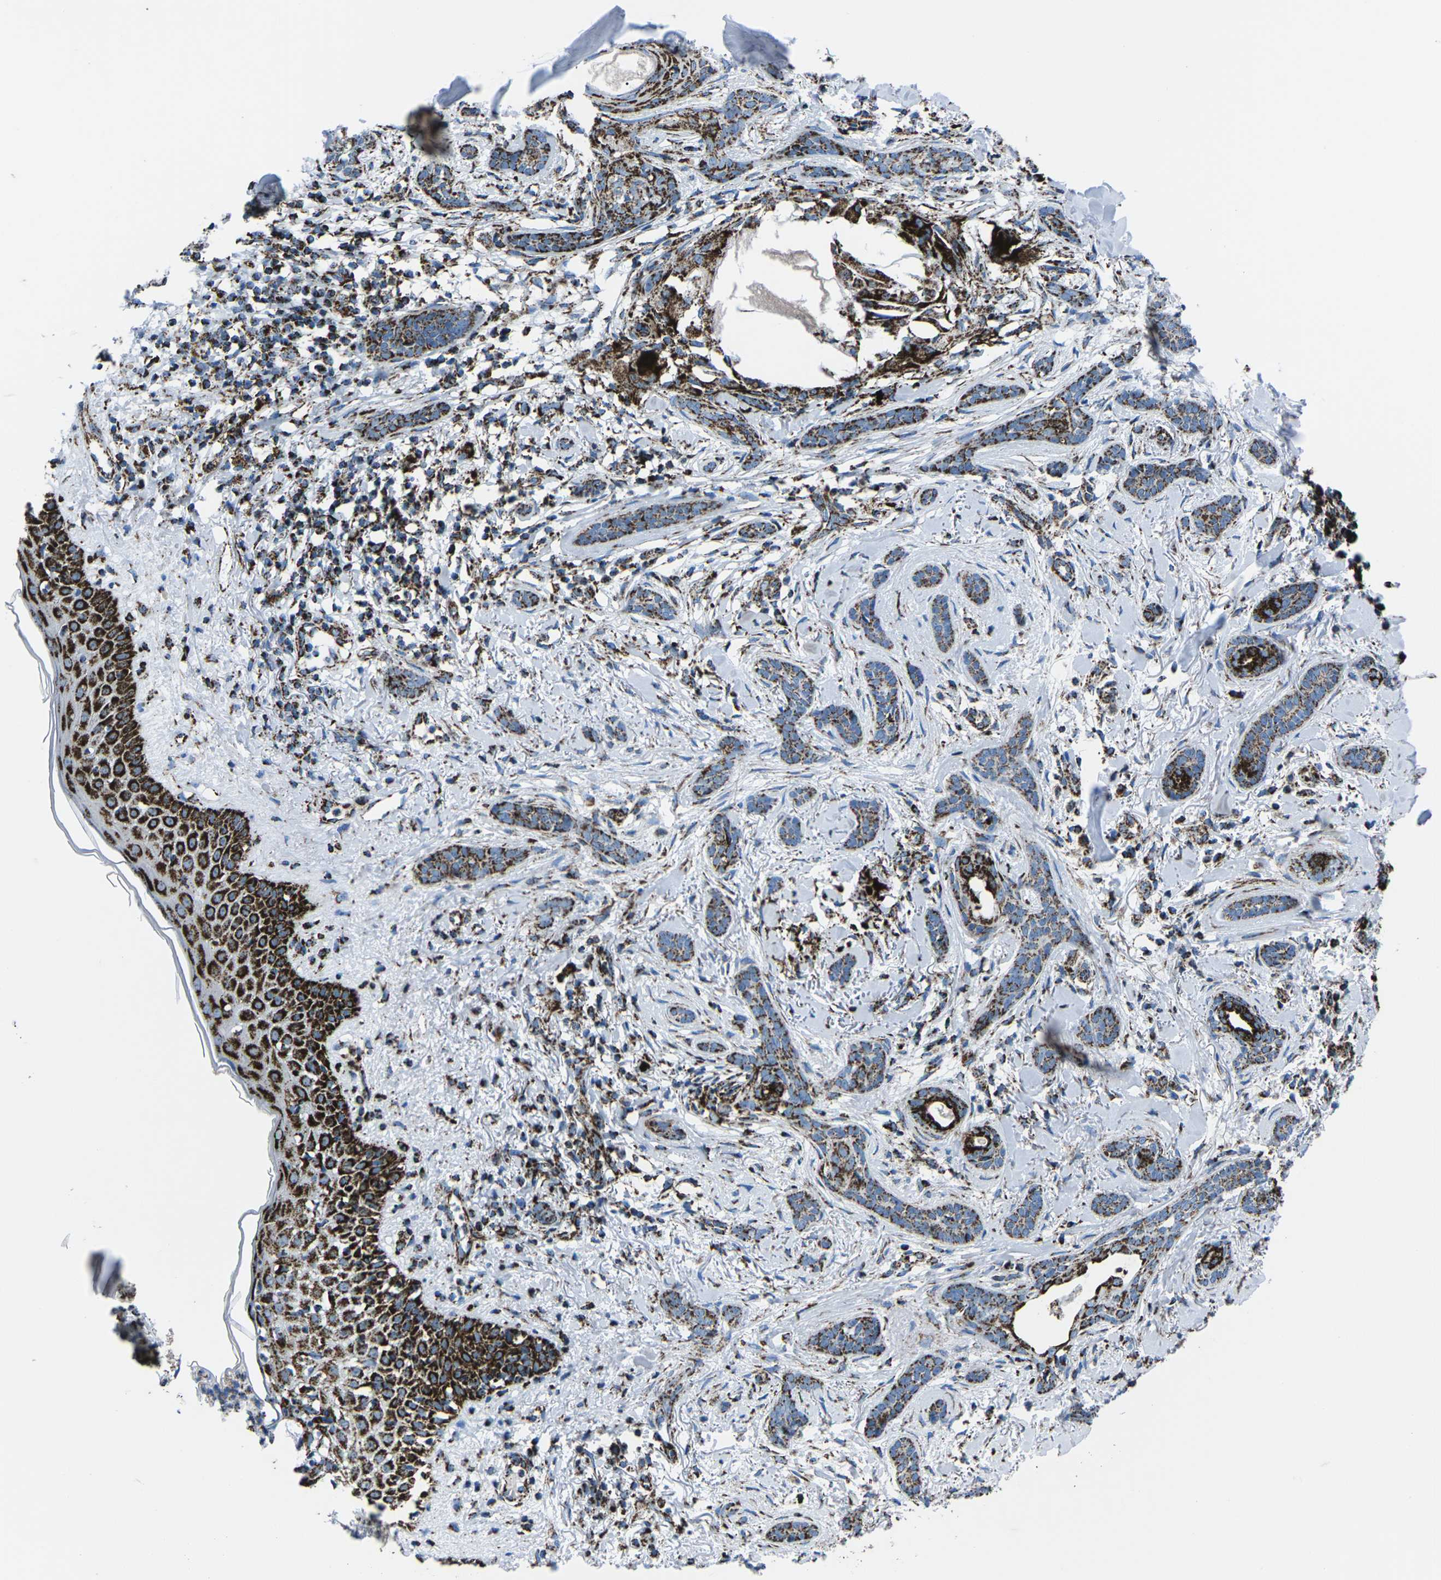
{"staining": {"intensity": "strong", "quantity": ">75%", "location": "cytoplasmic/membranous"}, "tissue": "skin cancer", "cell_type": "Tumor cells", "image_type": "cancer", "snomed": [{"axis": "morphology", "description": "Basal cell carcinoma"}, {"axis": "morphology", "description": "Adnexal tumor, benign"}, {"axis": "topography", "description": "Skin"}], "caption": "Human skin cancer (basal cell carcinoma) stained with a brown dye demonstrates strong cytoplasmic/membranous positive expression in approximately >75% of tumor cells.", "gene": "MT-CO2", "patient": {"sex": "female", "age": 42}}